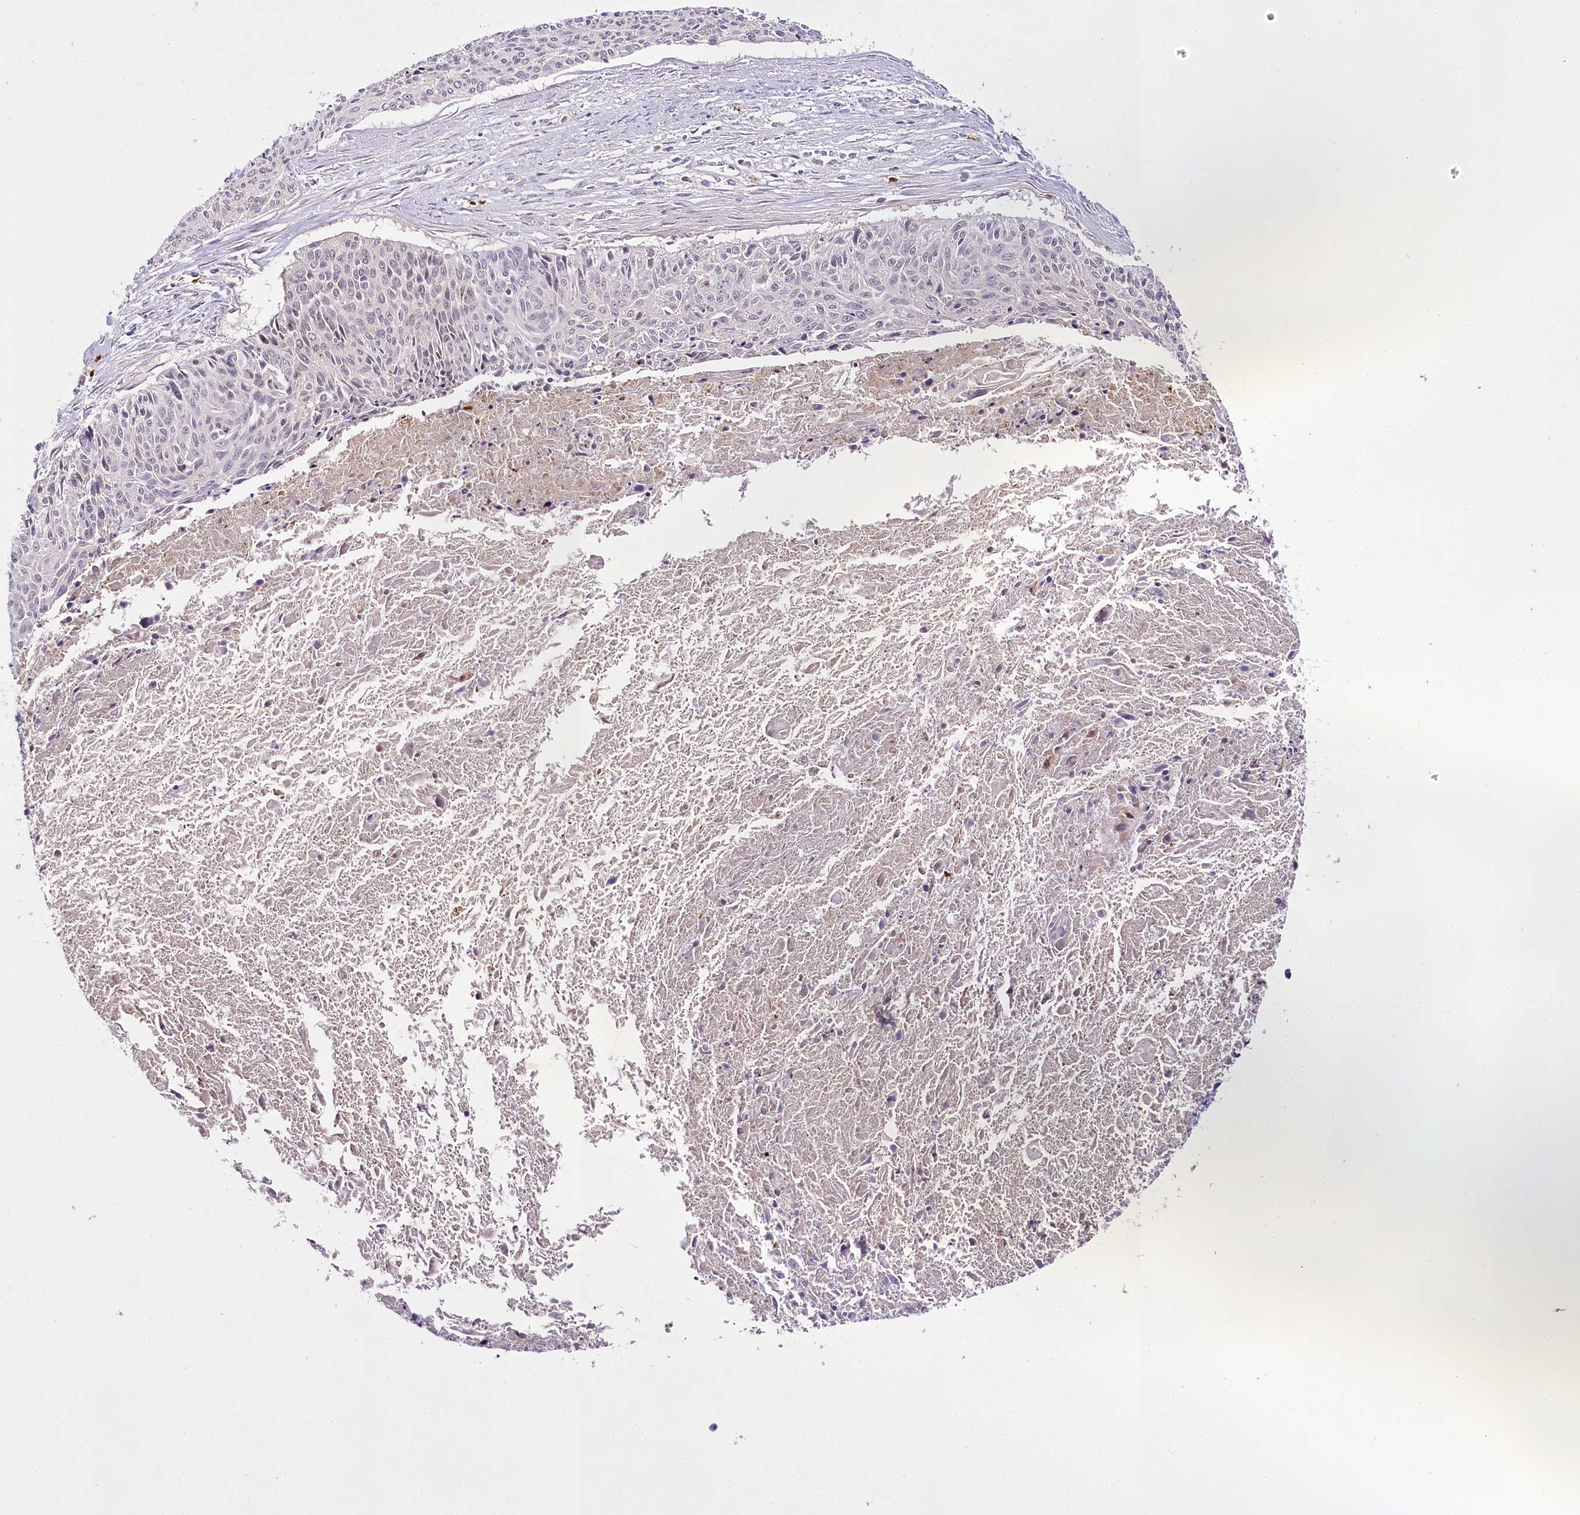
{"staining": {"intensity": "negative", "quantity": "none", "location": "none"}, "tissue": "cervical cancer", "cell_type": "Tumor cells", "image_type": "cancer", "snomed": [{"axis": "morphology", "description": "Squamous cell carcinoma, NOS"}, {"axis": "topography", "description": "Cervix"}], "caption": "Human cervical cancer (squamous cell carcinoma) stained for a protein using immunohistochemistry (IHC) displays no positivity in tumor cells.", "gene": "VWA5A", "patient": {"sex": "female", "age": 55}}